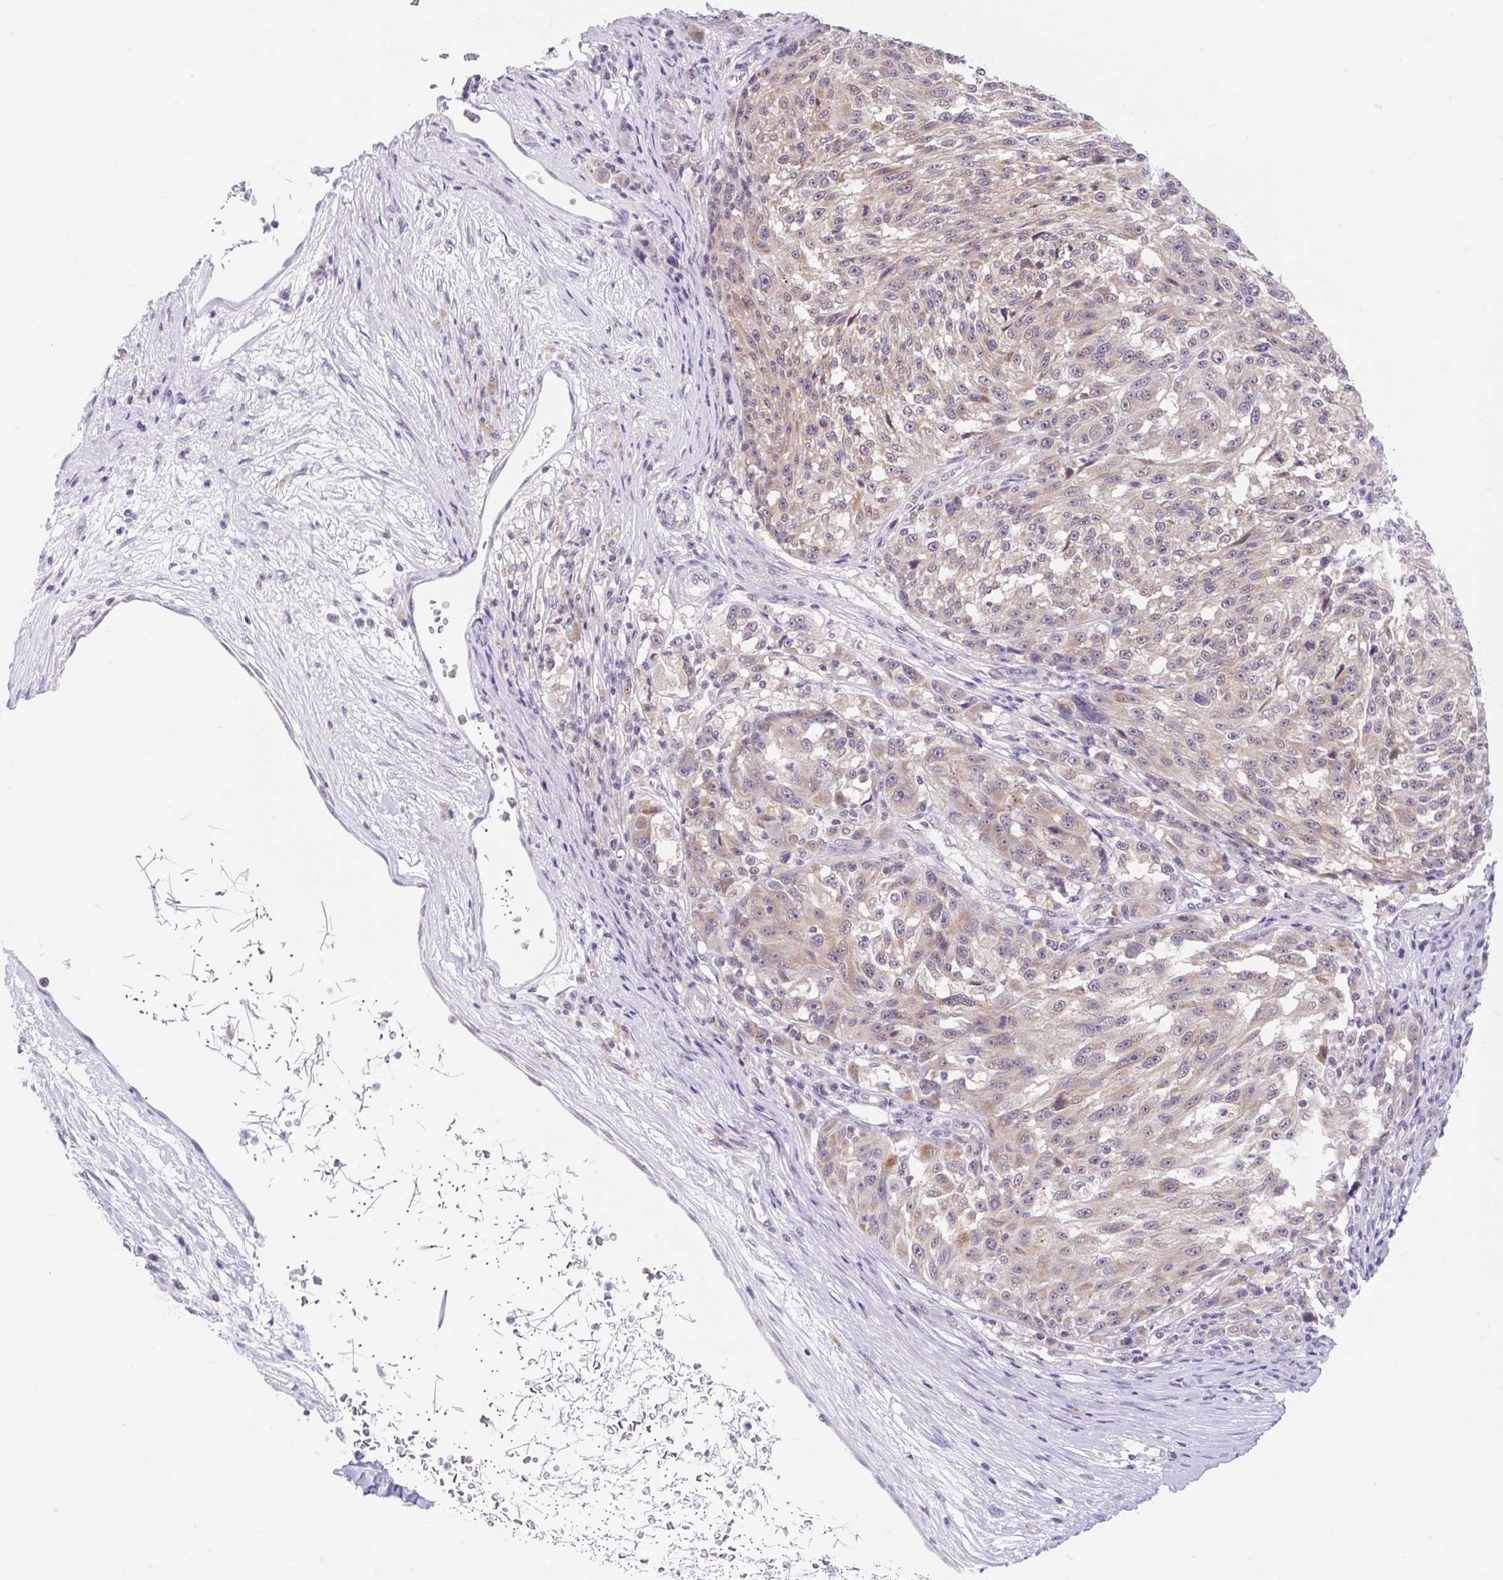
{"staining": {"intensity": "weak", "quantity": ">75%", "location": "cytoplasmic/membranous"}, "tissue": "melanoma", "cell_type": "Tumor cells", "image_type": "cancer", "snomed": [{"axis": "morphology", "description": "Malignant melanoma, NOS"}, {"axis": "topography", "description": "Skin"}], "caption": "This is a micrograph of IHC staining of melanoma, which shows weak positivity in the cytoplasmic/membranous of tumor cells.", "gene": "ITPK1", "patient": {"sex": "male", "age": 53}}